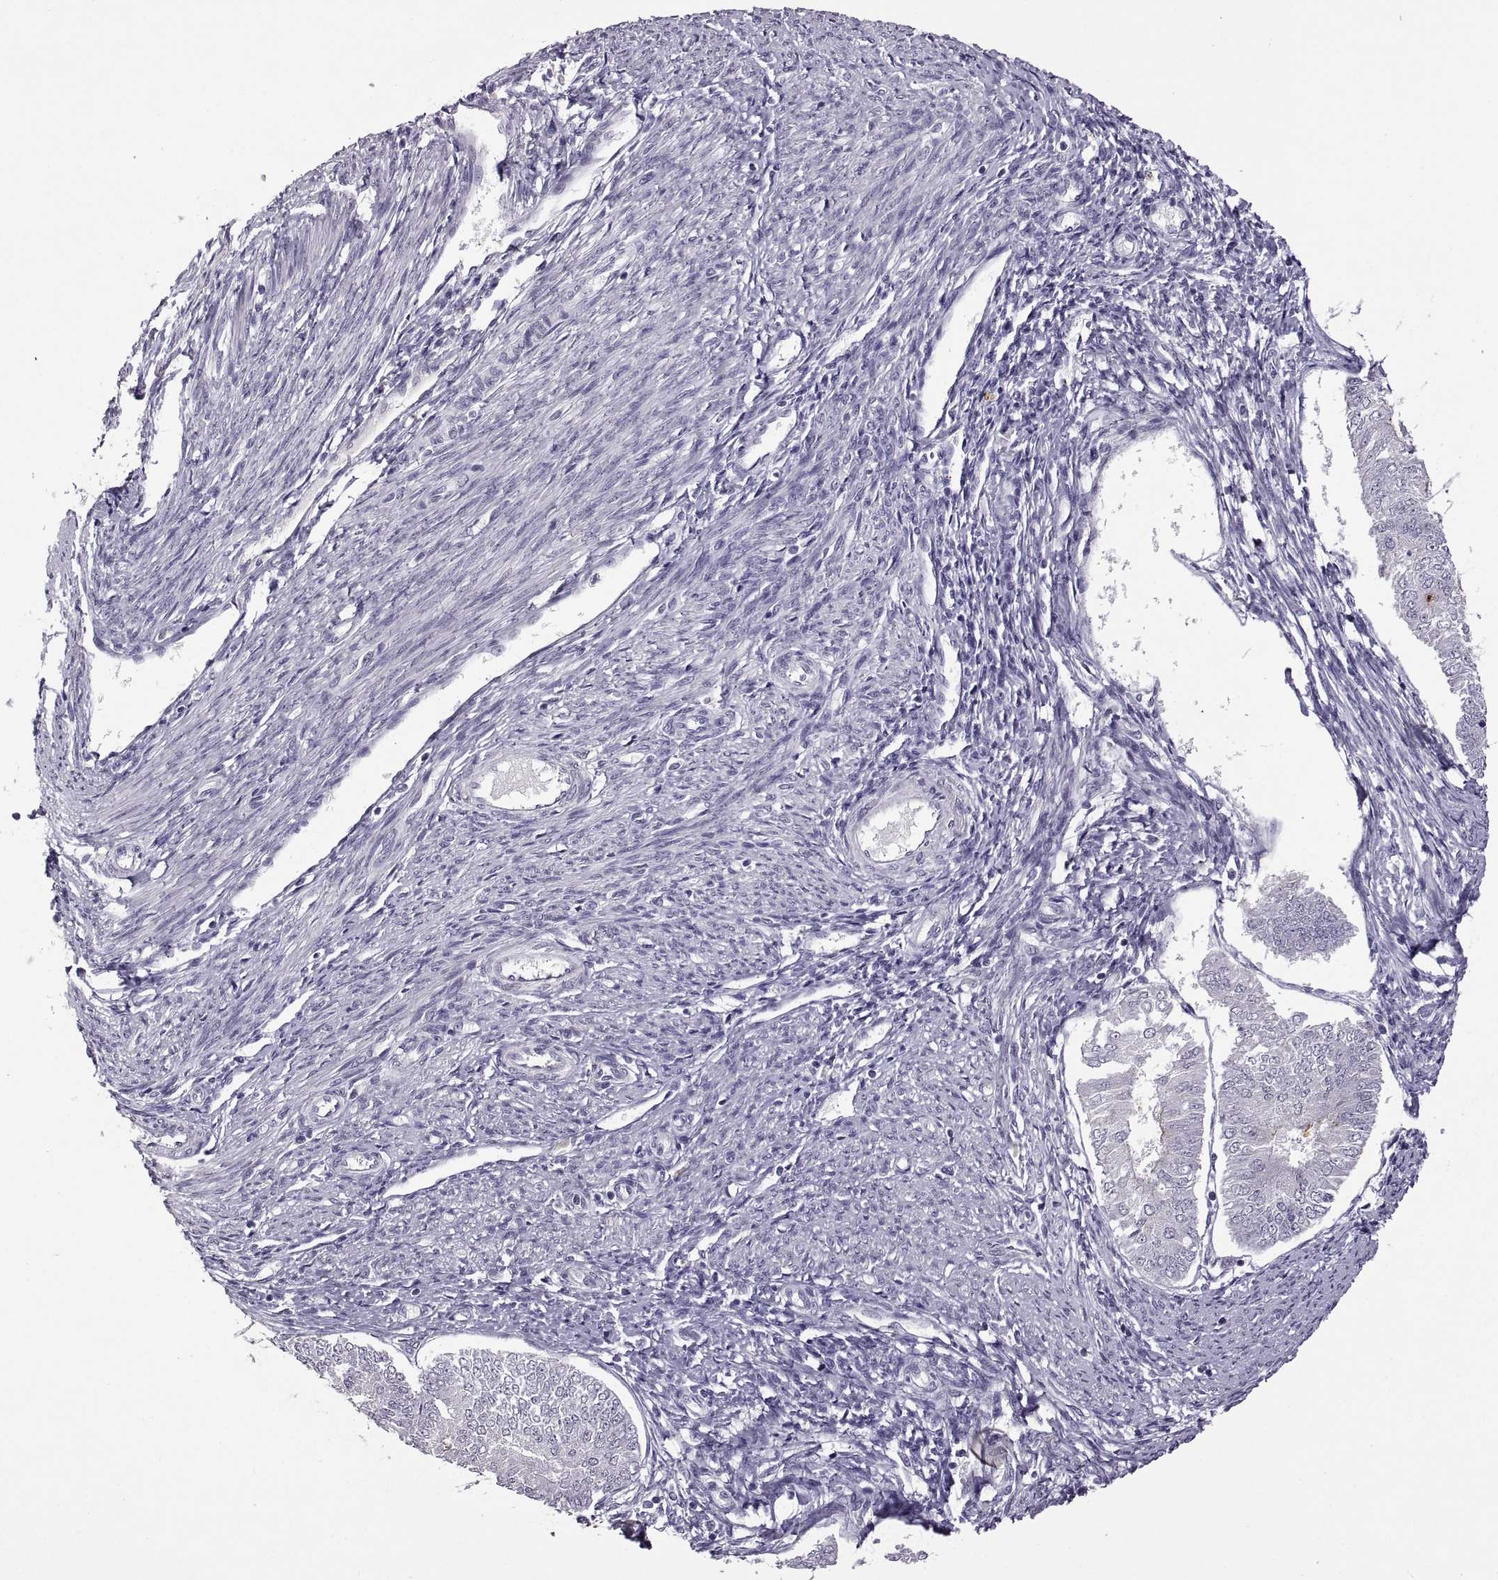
{"staining": {"intensity": "negative", "quantity": "none", "location": "none"}, "tissue": "endometrial cancer", "cell_type": "Tumor cells", "image_type": "cancer", "snomed": [{"axis": "morphology", "description": "Adenocarcinoma, NOS"}, {"axis": "topography", "description": "Endometrium"}], "caption": "Endometrial cancer was stained to show a protein in brown. There is no significant positivity in tumor cells.", "gene": "NEK2", "patient": {"sex": "female", "age": 58}}